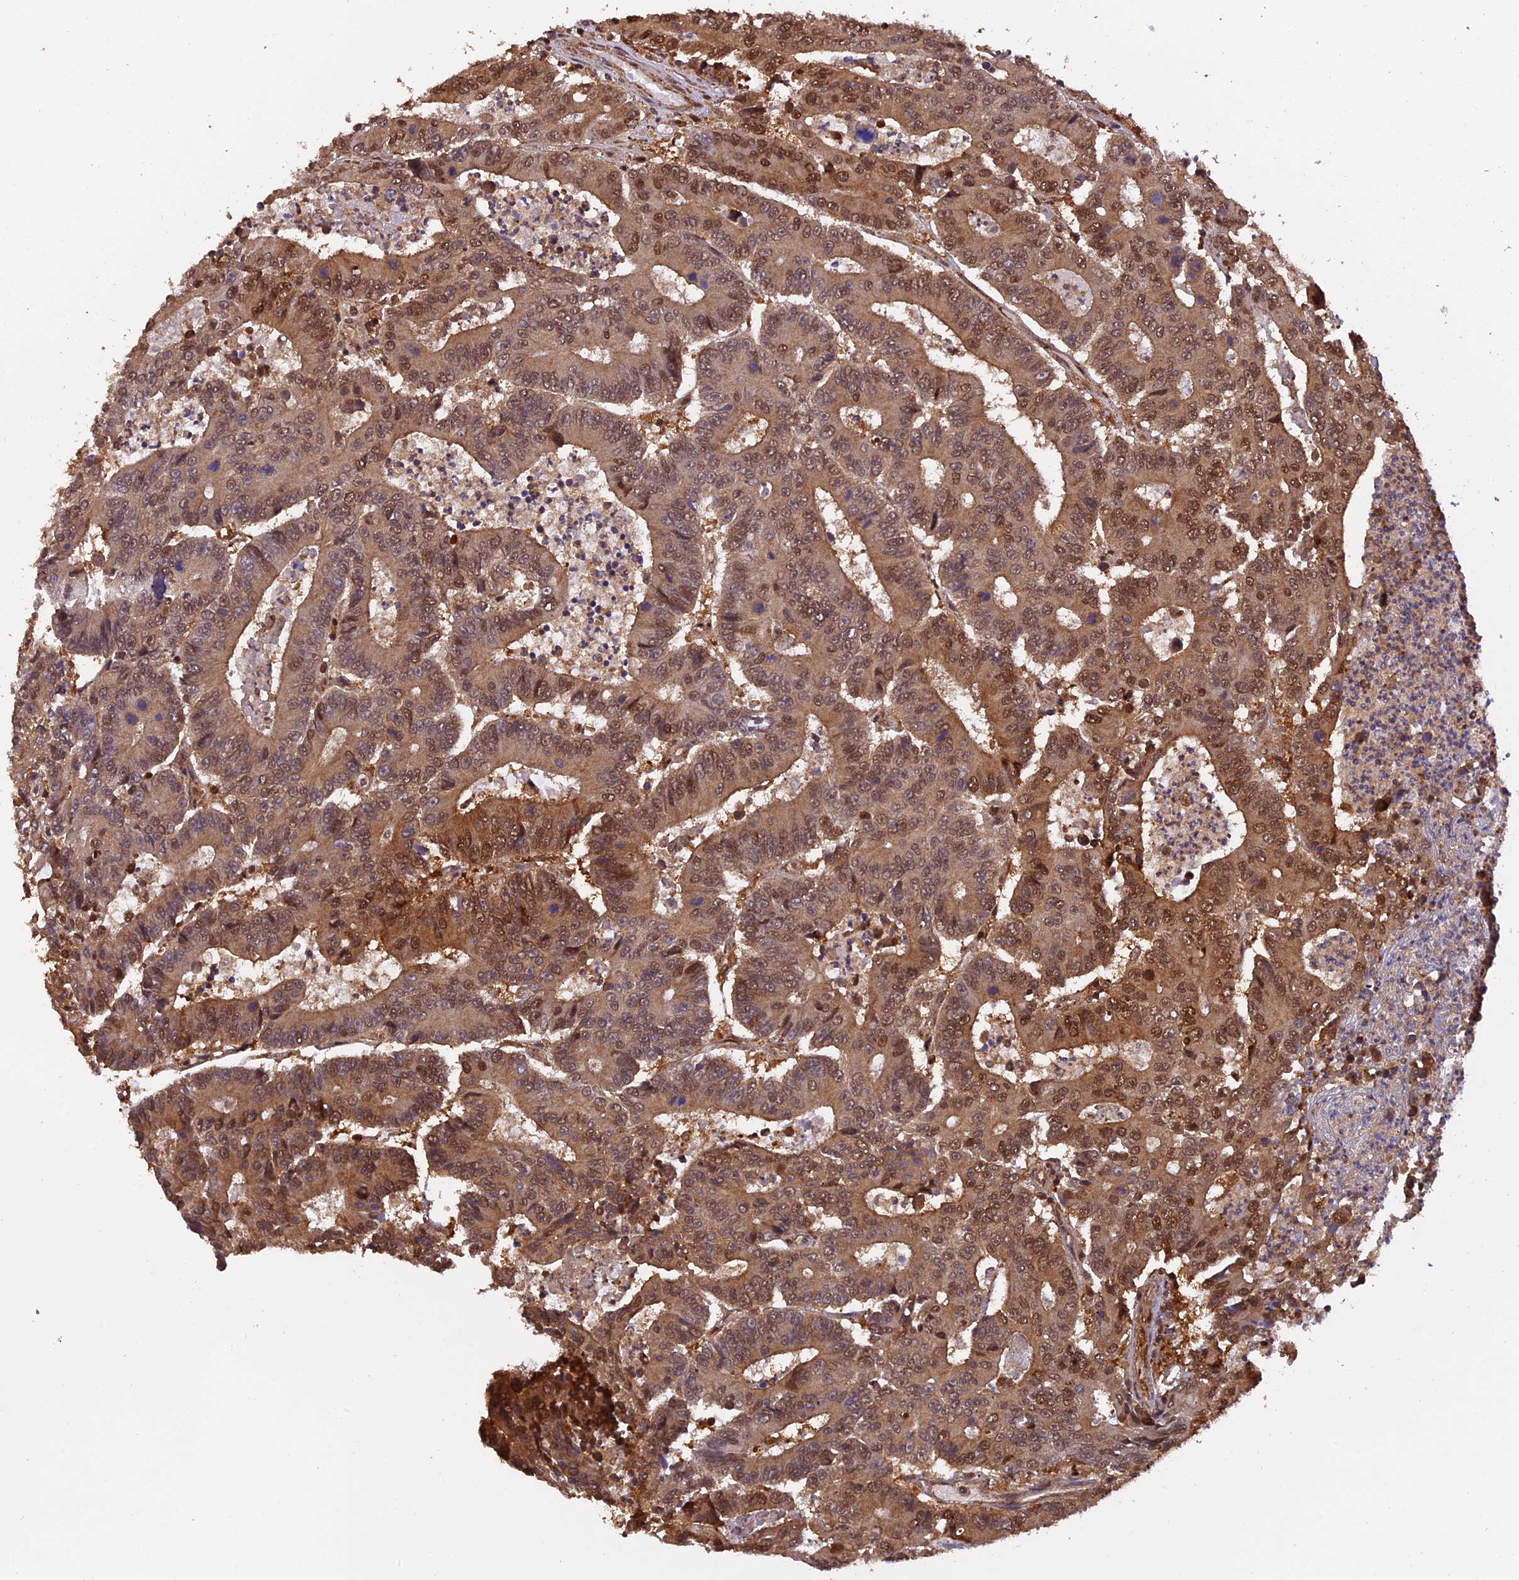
{"staining": {"intensity": "moderate", "quantity": ">75%", "location": "cytoplasmic/membranous,nuclear"}, "tissue": "colorectal cancer", "cell_type": "Tumor cells", "image_type": "cancer", "snomed": [{"axis": "morphology", "description": "Adenocarcinoma, NOS"}, {"axis": "topography", "description": "Colon"}], "caption": "DAB immunohistochemical staining of human colorectal adenocarcinoma reveals moderate cytoplasmic/membranous and nuclear protein expression in about >75% of tumor cells. The staining was performed using DAB, with brown indicating positive protein expression. Nuclei are stained blue with hematoxylin.", "gene": "PSMB3", "patient": {"sex": "male", "age": 83}}